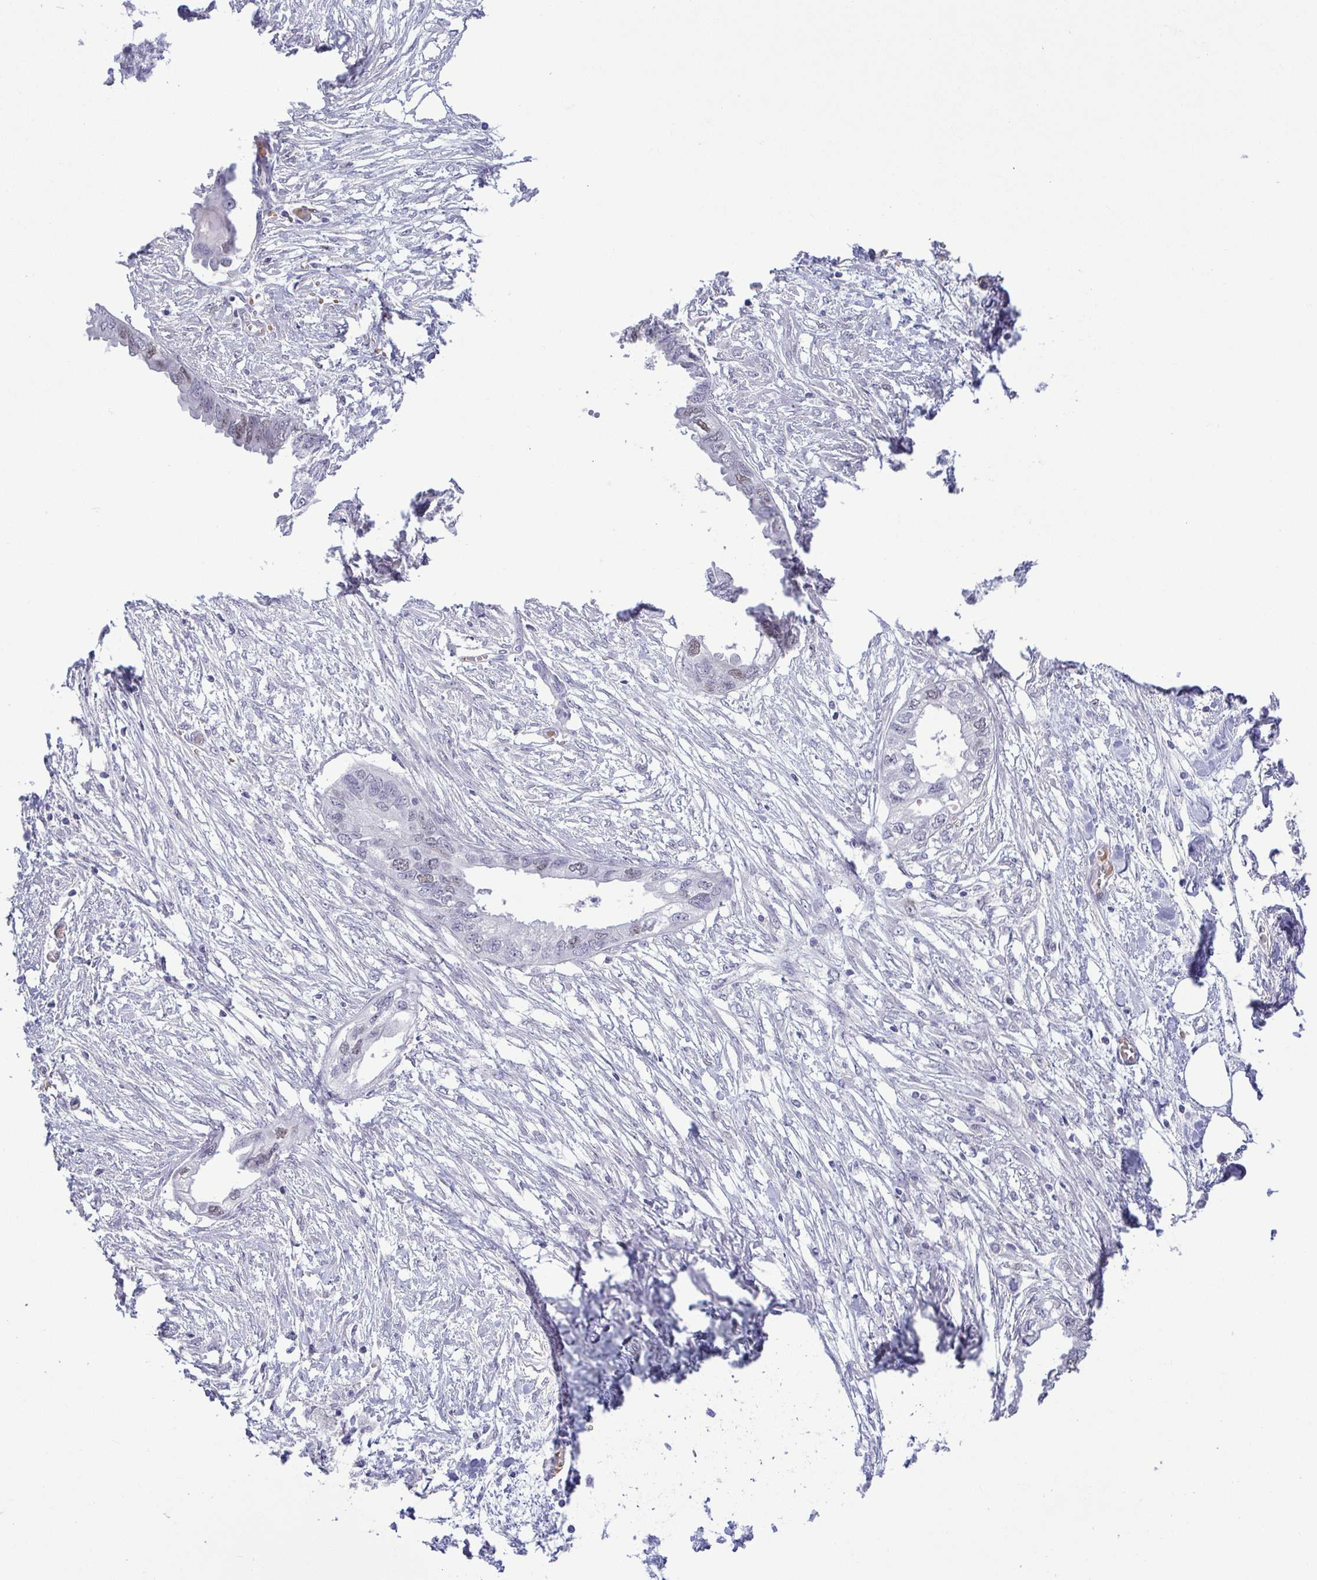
{"staining": {"intensity": "negative", "quantity": "none", "location": "none"}, "tissue": "endometrial cancer", "cell_type": "Tumor cells", "image_type": "cancer", "snomed": [{"axis": "morphology", "description": "Adenocarcinoma, NOS"}, {"axis": "morphology", "description": "Adenocarcinoma, metastatic, NOS"}, {"axis": "topography", "description": "Adipose tissue"}, {"axis": "topography", "description": "Endometrium"}], "caption": "Immunohistochemistry (IHC) micrograph of adenocarcinoma (endometrial) stained for a protein (brown), which displays no staining in tumor cells.", "gene": "TIPIN", "patient": {"sex": "female", "age": 67}}